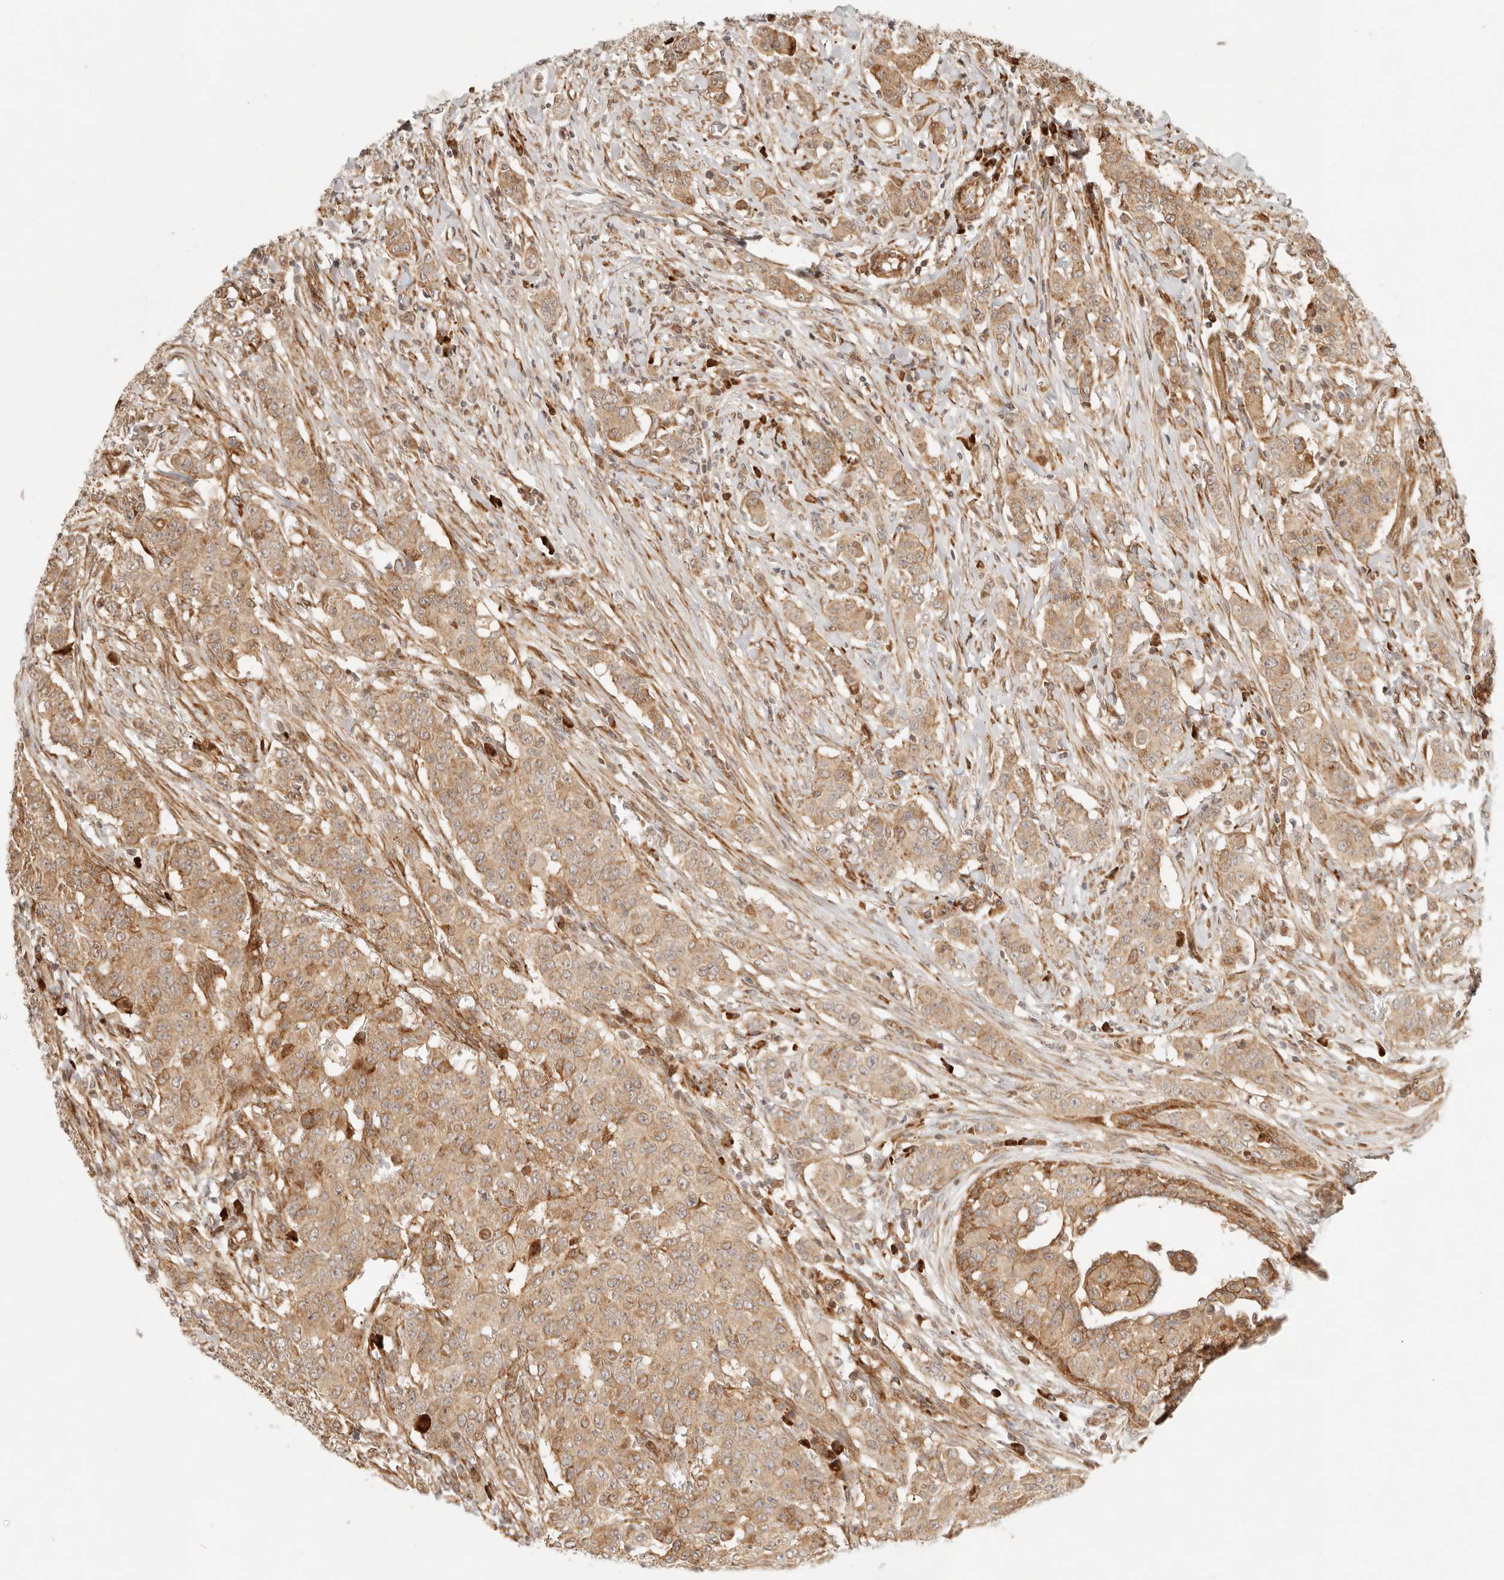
{"staining": {"intensity": "moderate", "quantity": ">75%", "location": "cytoplasmic/membranous"}, "tissue": "breast cancer", "cell_type": "Tumor cells", "image_type": "cancer", "snomed": [{"axis": "morphology", "description": "Duct carcinoma"}, {"axis": "topography", "description": "Breast"}], "caption": "Tumor cells reveal medium levels of moderate cytoplasmic/membranous positivity in approximately >75% of cells in human intraductal carcinoma (breast).", "gene": "KLHL38", "patient": {"sex": "female", "age": 40}}